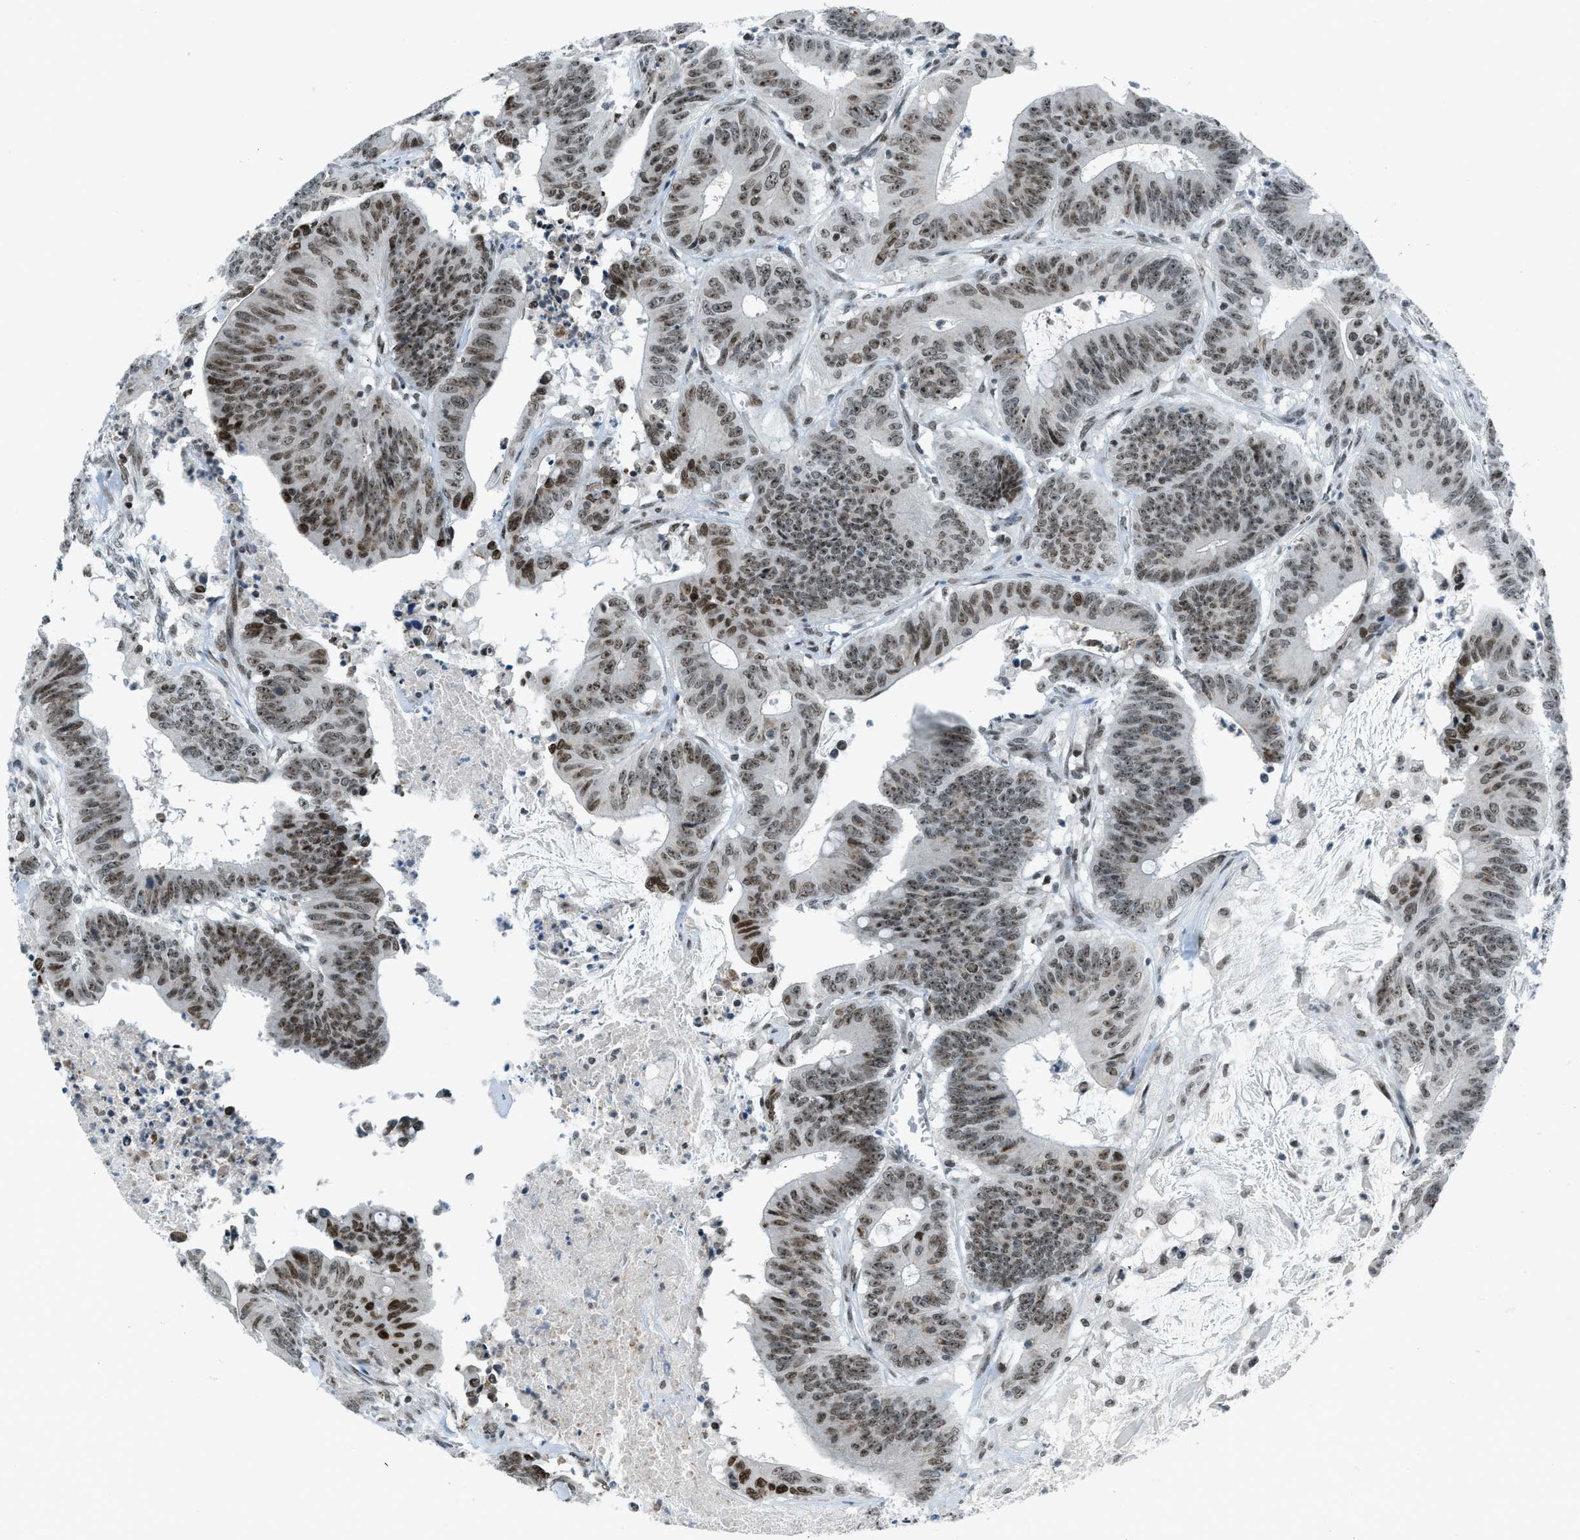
{"staining": {"intensity": "moderate", "quantity": ">75%", "location": "nuclear"}, "tissue": "colorectal cancer", "cell_type": "Tumor cells", "image_type": "cancer", "snomed": [{"axis": "morphology", "description": "Adenocarcinoma, NOS"}, {"axis": "topography", "description": "Colon"}], "caption": "Colorectal cancer (adenocarcinoma) stained with a brown dye displays moderate nuclear positive staining in about >75% of tumor cells.", "gene": "RAD51B", "patient": {"sex": "male", "age": 45}}